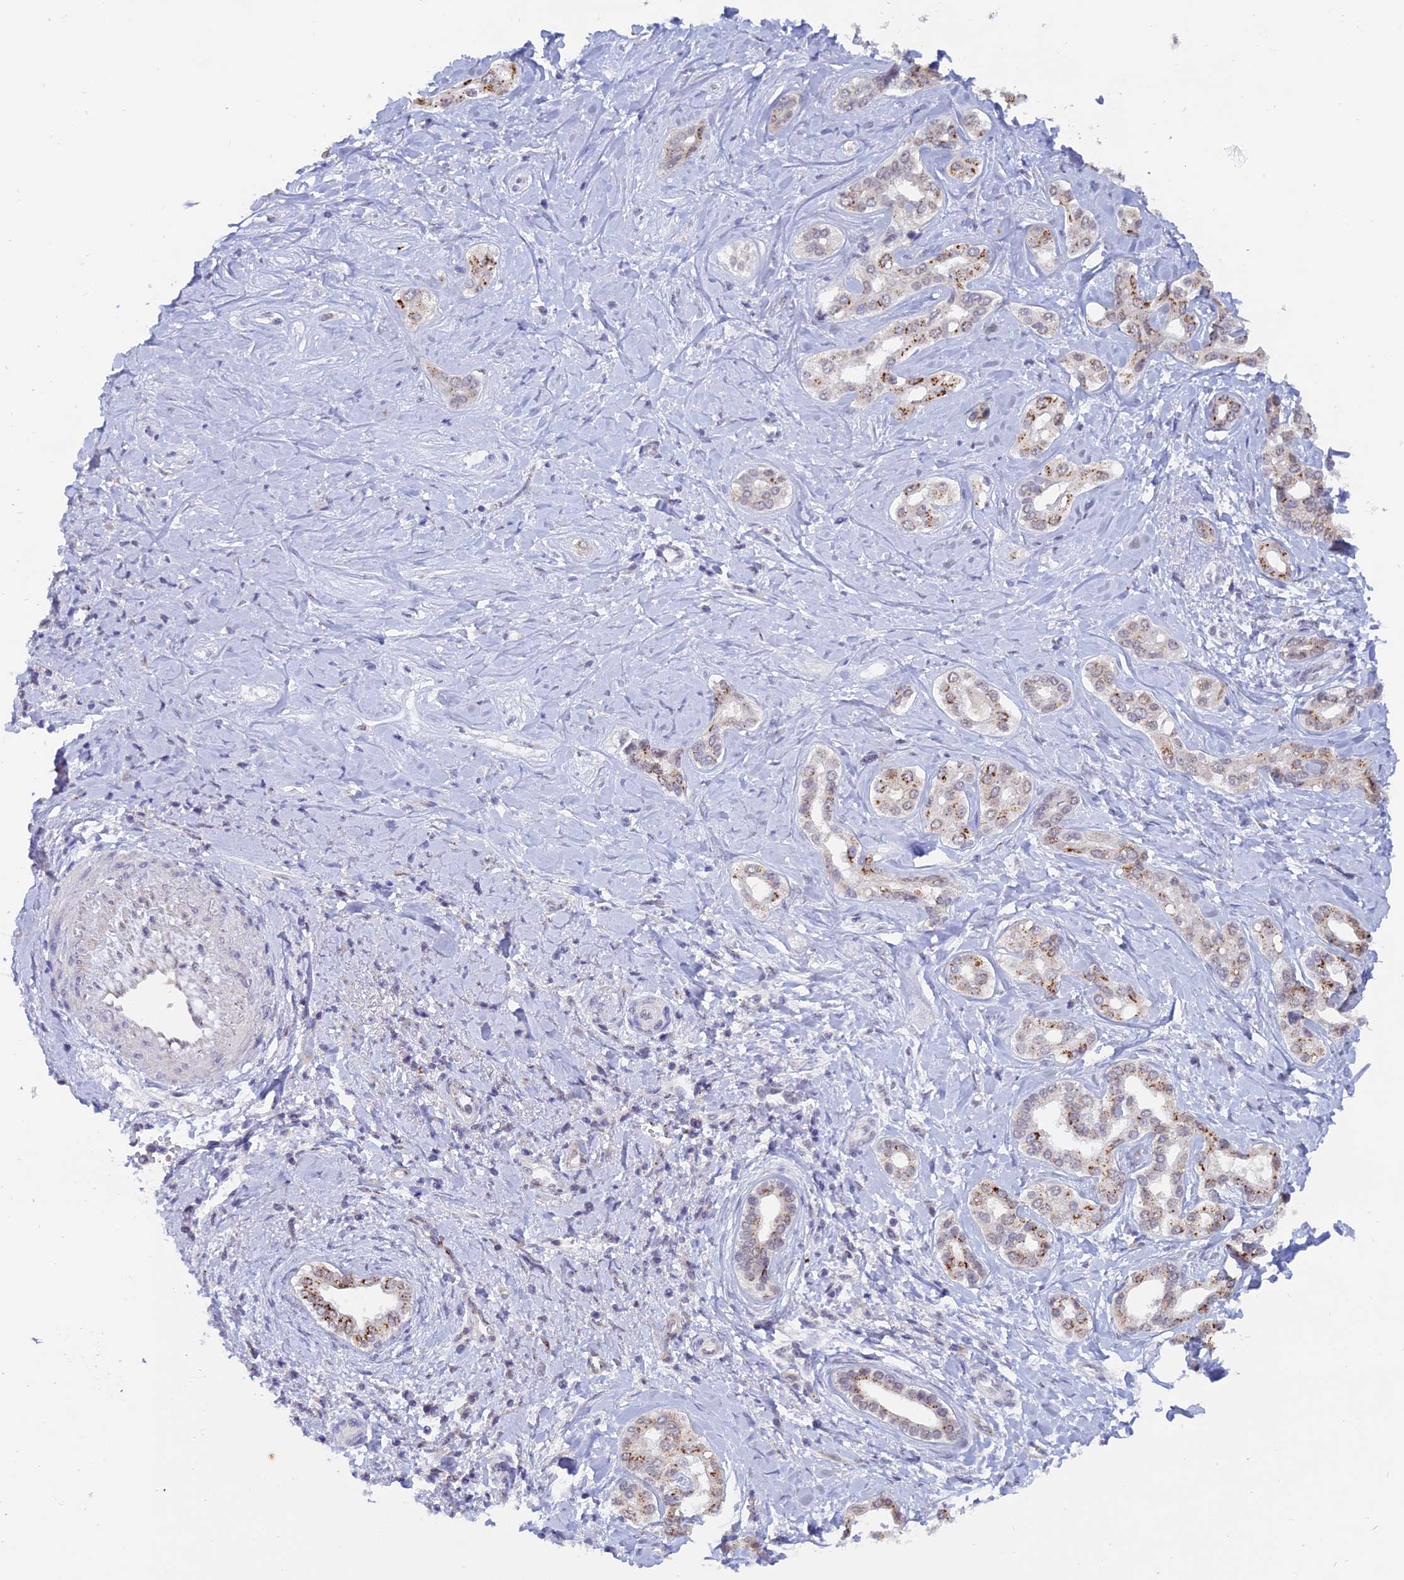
{"staining": {"intensity": "strong", "quantity": "25%-75%", "location": "cytoplasmic/membranous"}, "tissue": "liver cancer", "cell_type": "Tumor cells", "image_type": "cancer", "snomed": [{"axis": "morphology", "description": "Cholangiocarcinoma"}, {"axis": "topography", "description": "Liver"}], "caption": "About 25%-75% of tumor cells in liver cholangiocarcinoma display strong cytoplasmic/membranous protein expression as visualized by brown immunohistochemical staining.", "gene": "THOC3", "patient": {"sex": "female", "age": 77}}